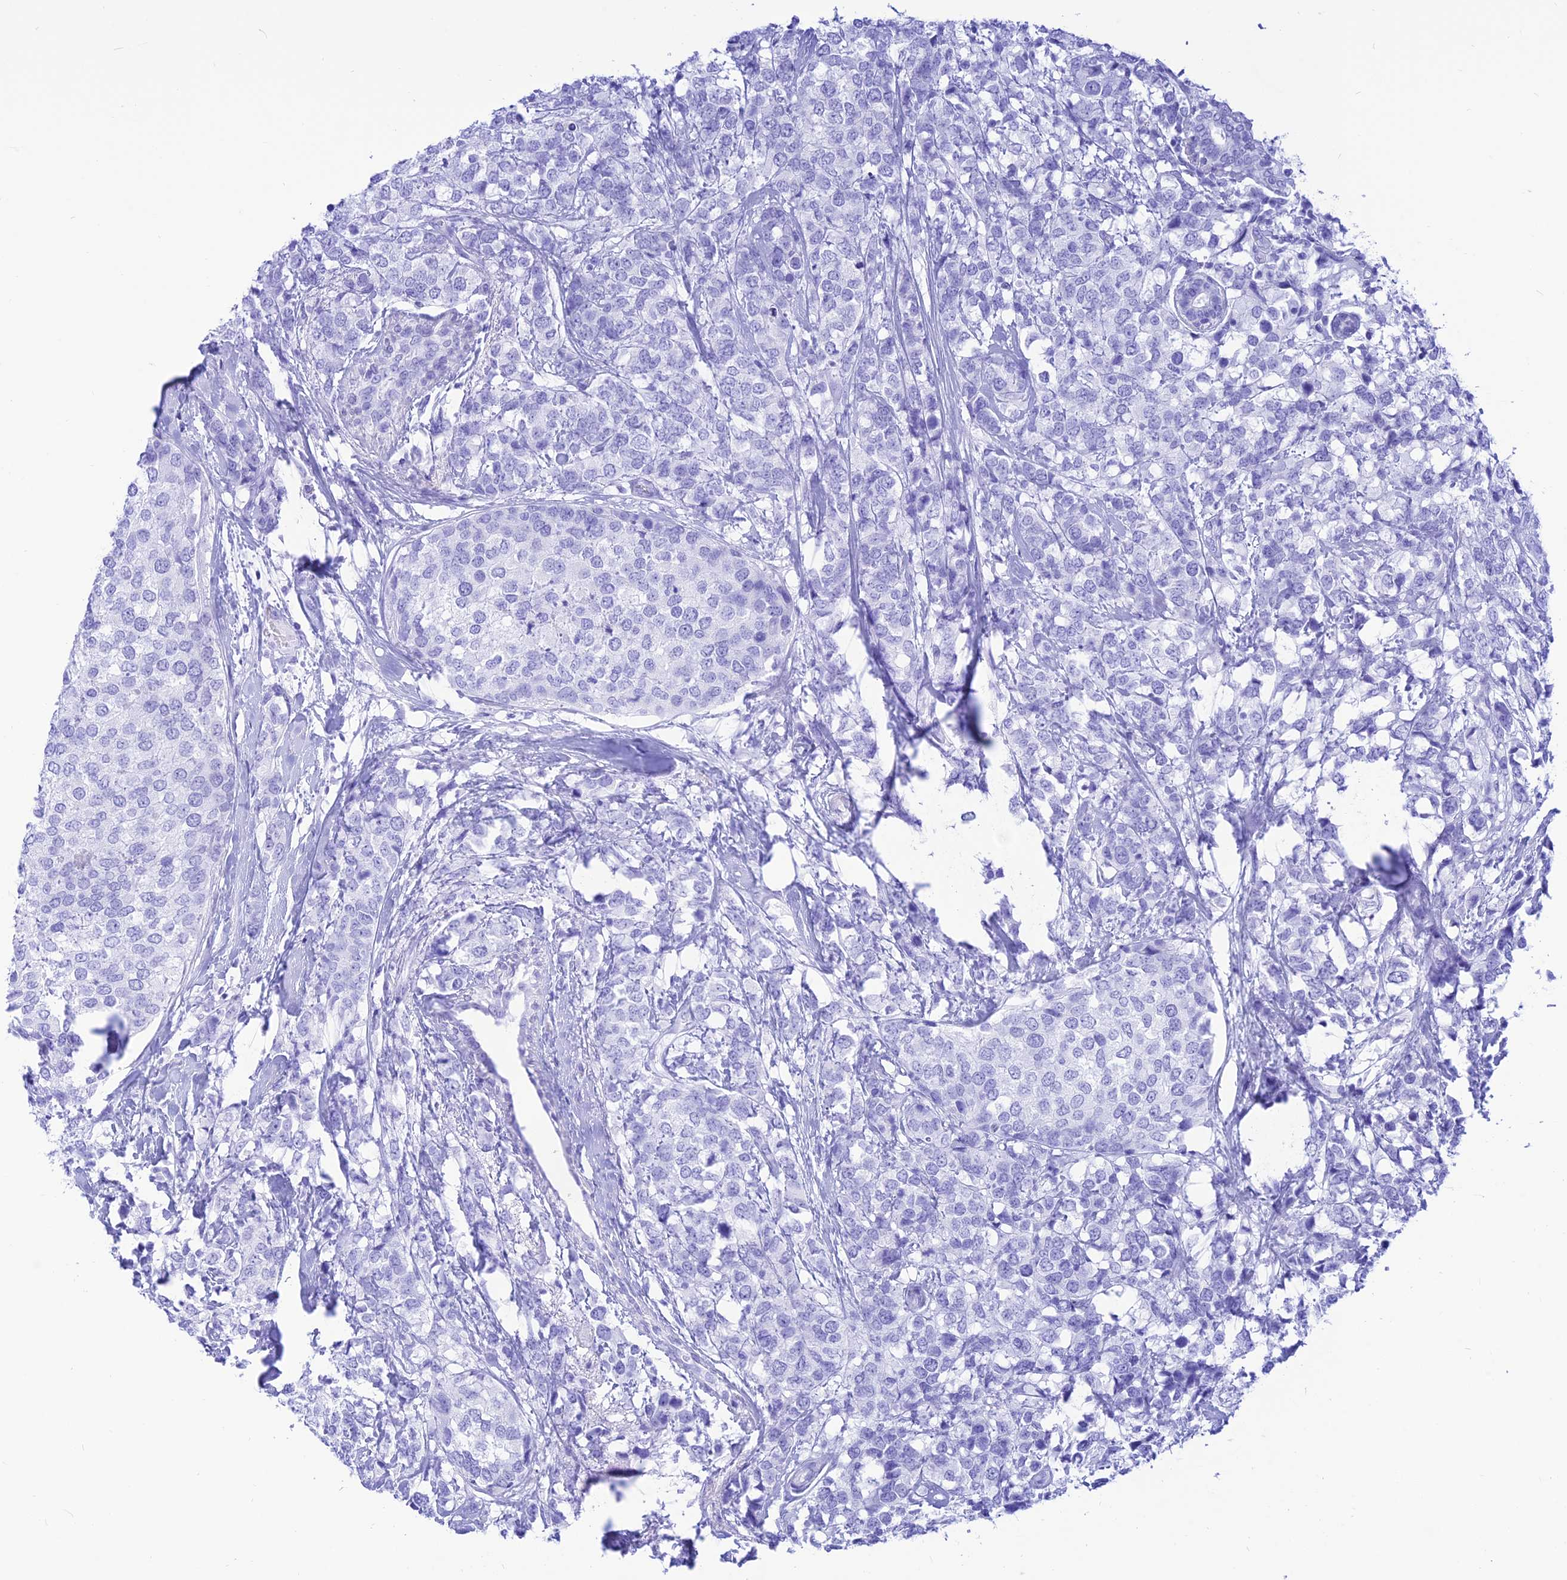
{"staining": {"intensity": "negative", "quantity": "none", "location": "none"}, "tissue": "breast cancer", "cell_type": "Tumor cells", "image_type": "cancer", "snomed": [{"axis": "morphology", "description": "Lobular carcinoma"}, {"axis": "topography", "description": "Breast"}], "caption": "DAB (3,3'-diaminobenzidine) immunohistochemical staining of human breast cancer (lobular carcinoma) exhibits no significant expression in tumor cells.", "gene": "PRNP", "patient": {"sex": "female", "age": 59}}